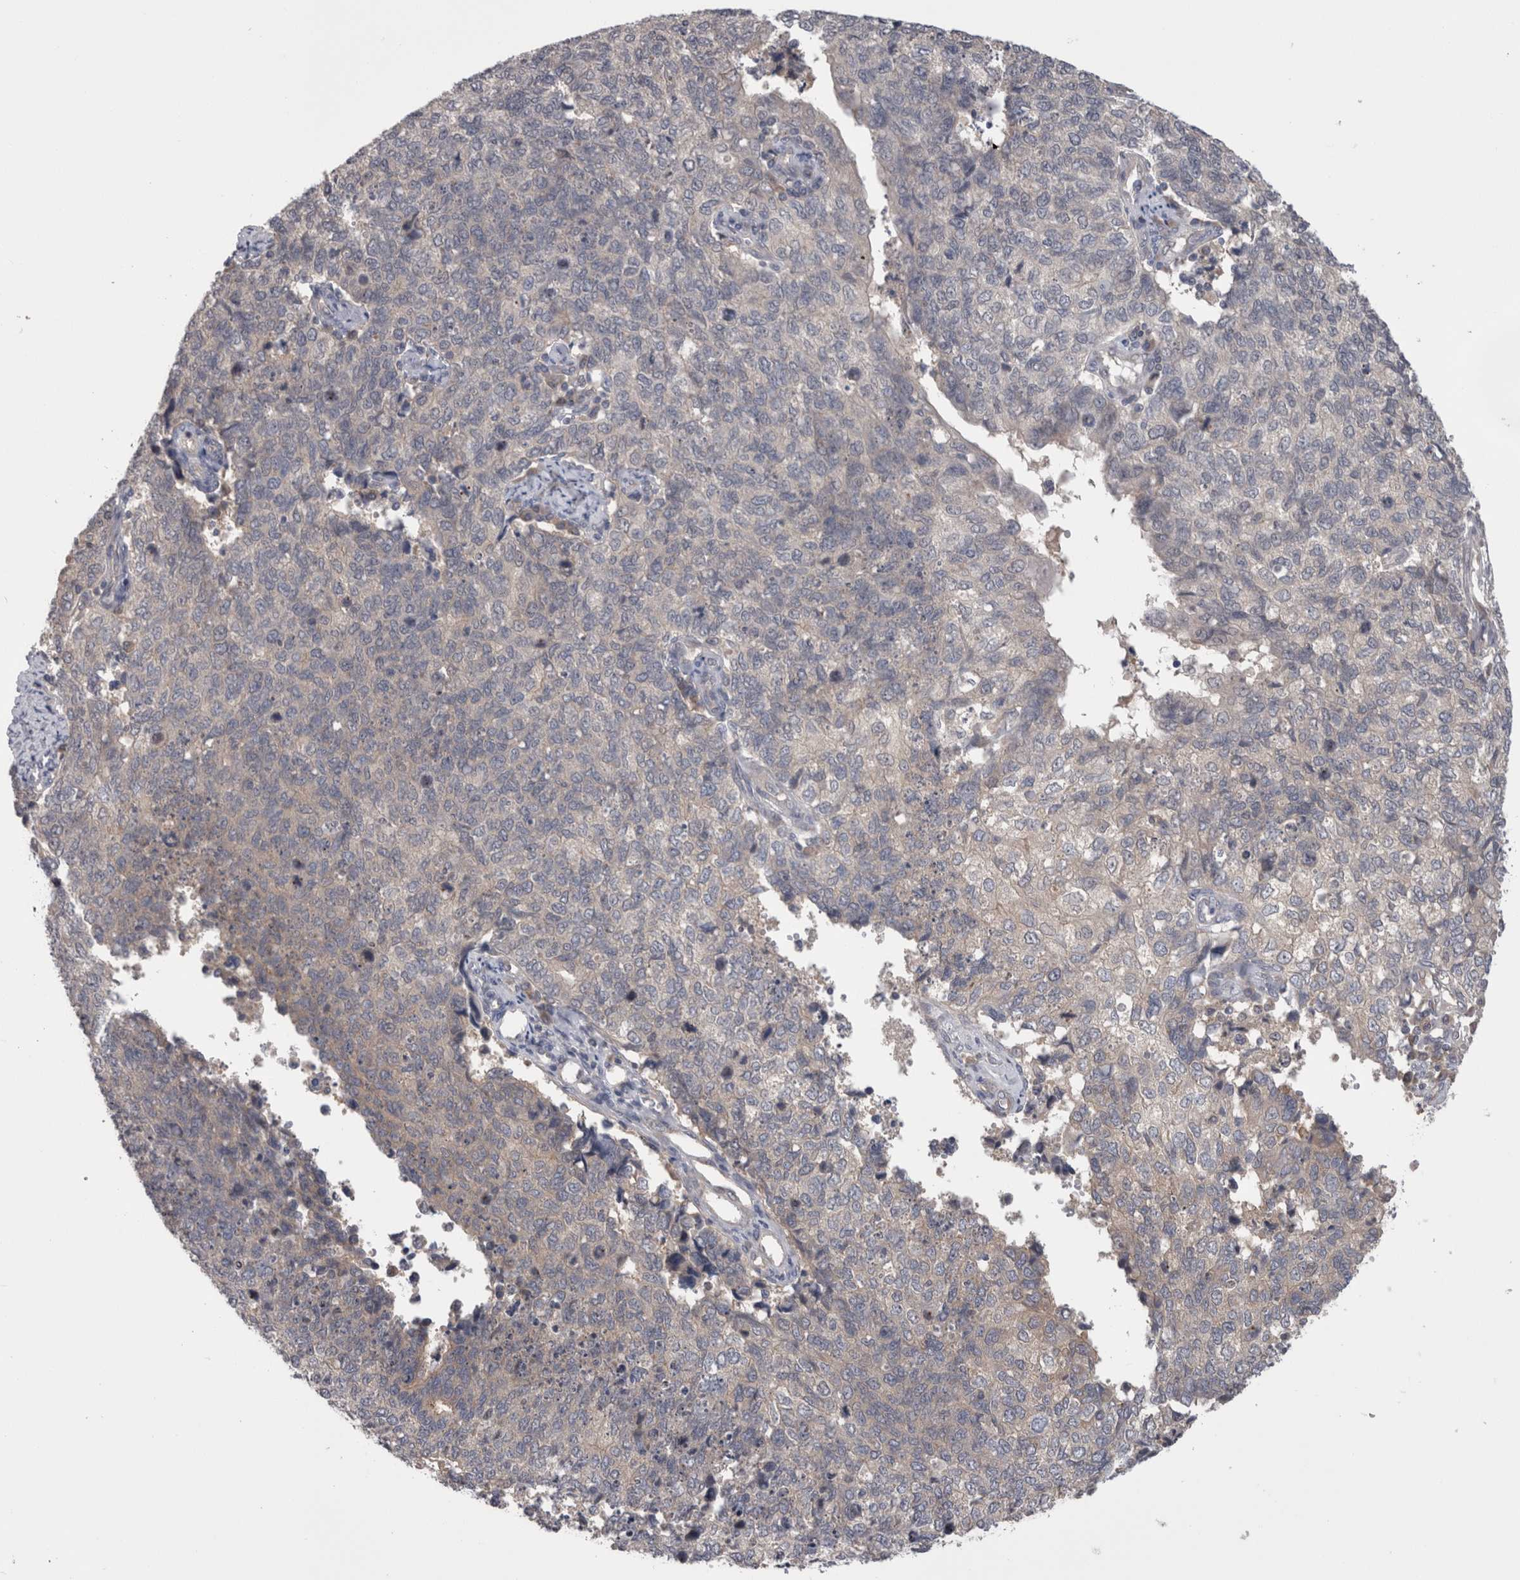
{"staining": {"intensity": "negative", "quantity": "none", "location": "none"}, "tissue": "cervical cancer", "cell_type": "Tumor cells", "image_type": "cancer", "snomed": [{"axis": "morphology", "description": "Squamous cell carcinoma, NOS"}, {"axis": "topography", "description": "Cervix"}], "caption": "IHC histopathology image of cervical cancer stained for a protein (brown), which shows no expression in tumor cells. (IHC, brightfield microscopy, high magnification).", "gene": "DCTN6", "patient": {"sex": "female", "age": 63}}